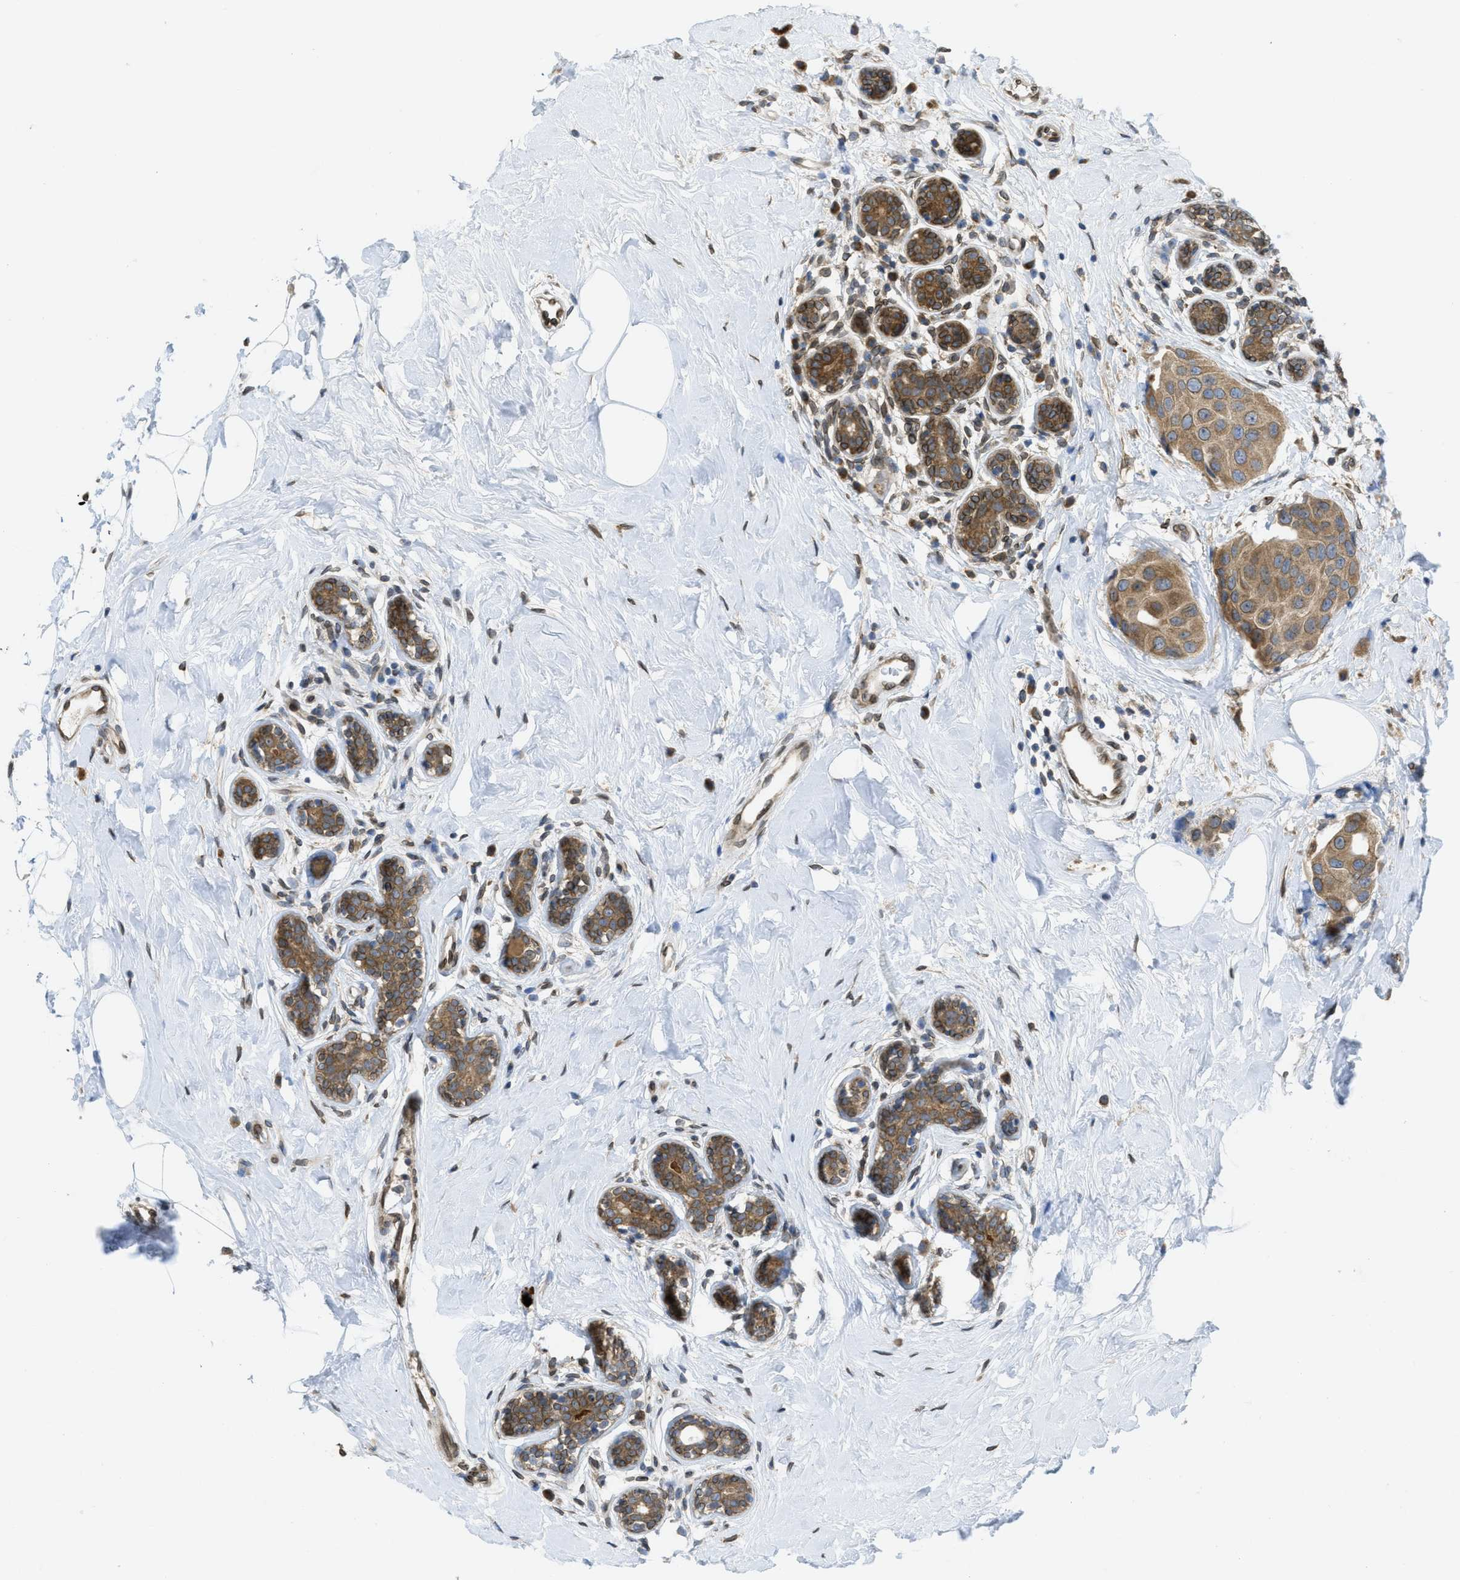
{"staining": {"intensity": "moderate", "quantity": ">75%", "location": "cytoplasmic/membranous"}, "tissue": "breast cancer", "cell_type": "Tumor cells", "image_type": "cancer", "snomed": [{"axis": "morphology", "description": "Normal tissue, NOS"}, {"axis": "morphology", "description": "Duct carcinoma"}, {"axis": "topography", "description": "Breast"}], "caption": "IHC staining of infiltrating ductal carcinoma (breast), which reveals medium levels of moderate cytoplasmic/membranous positivity in approximately >75% of tumor cells indicating moderate cytoplasmic/membranous protein expression. The staining was performed using DAB (3,3'-diaminobenzidine) (brown) for protein detection and nuclei were counterstained in hematoxylin (blue).", "gene": "EIF2AK3", "patient": {"sex": "female", "age": 39}}